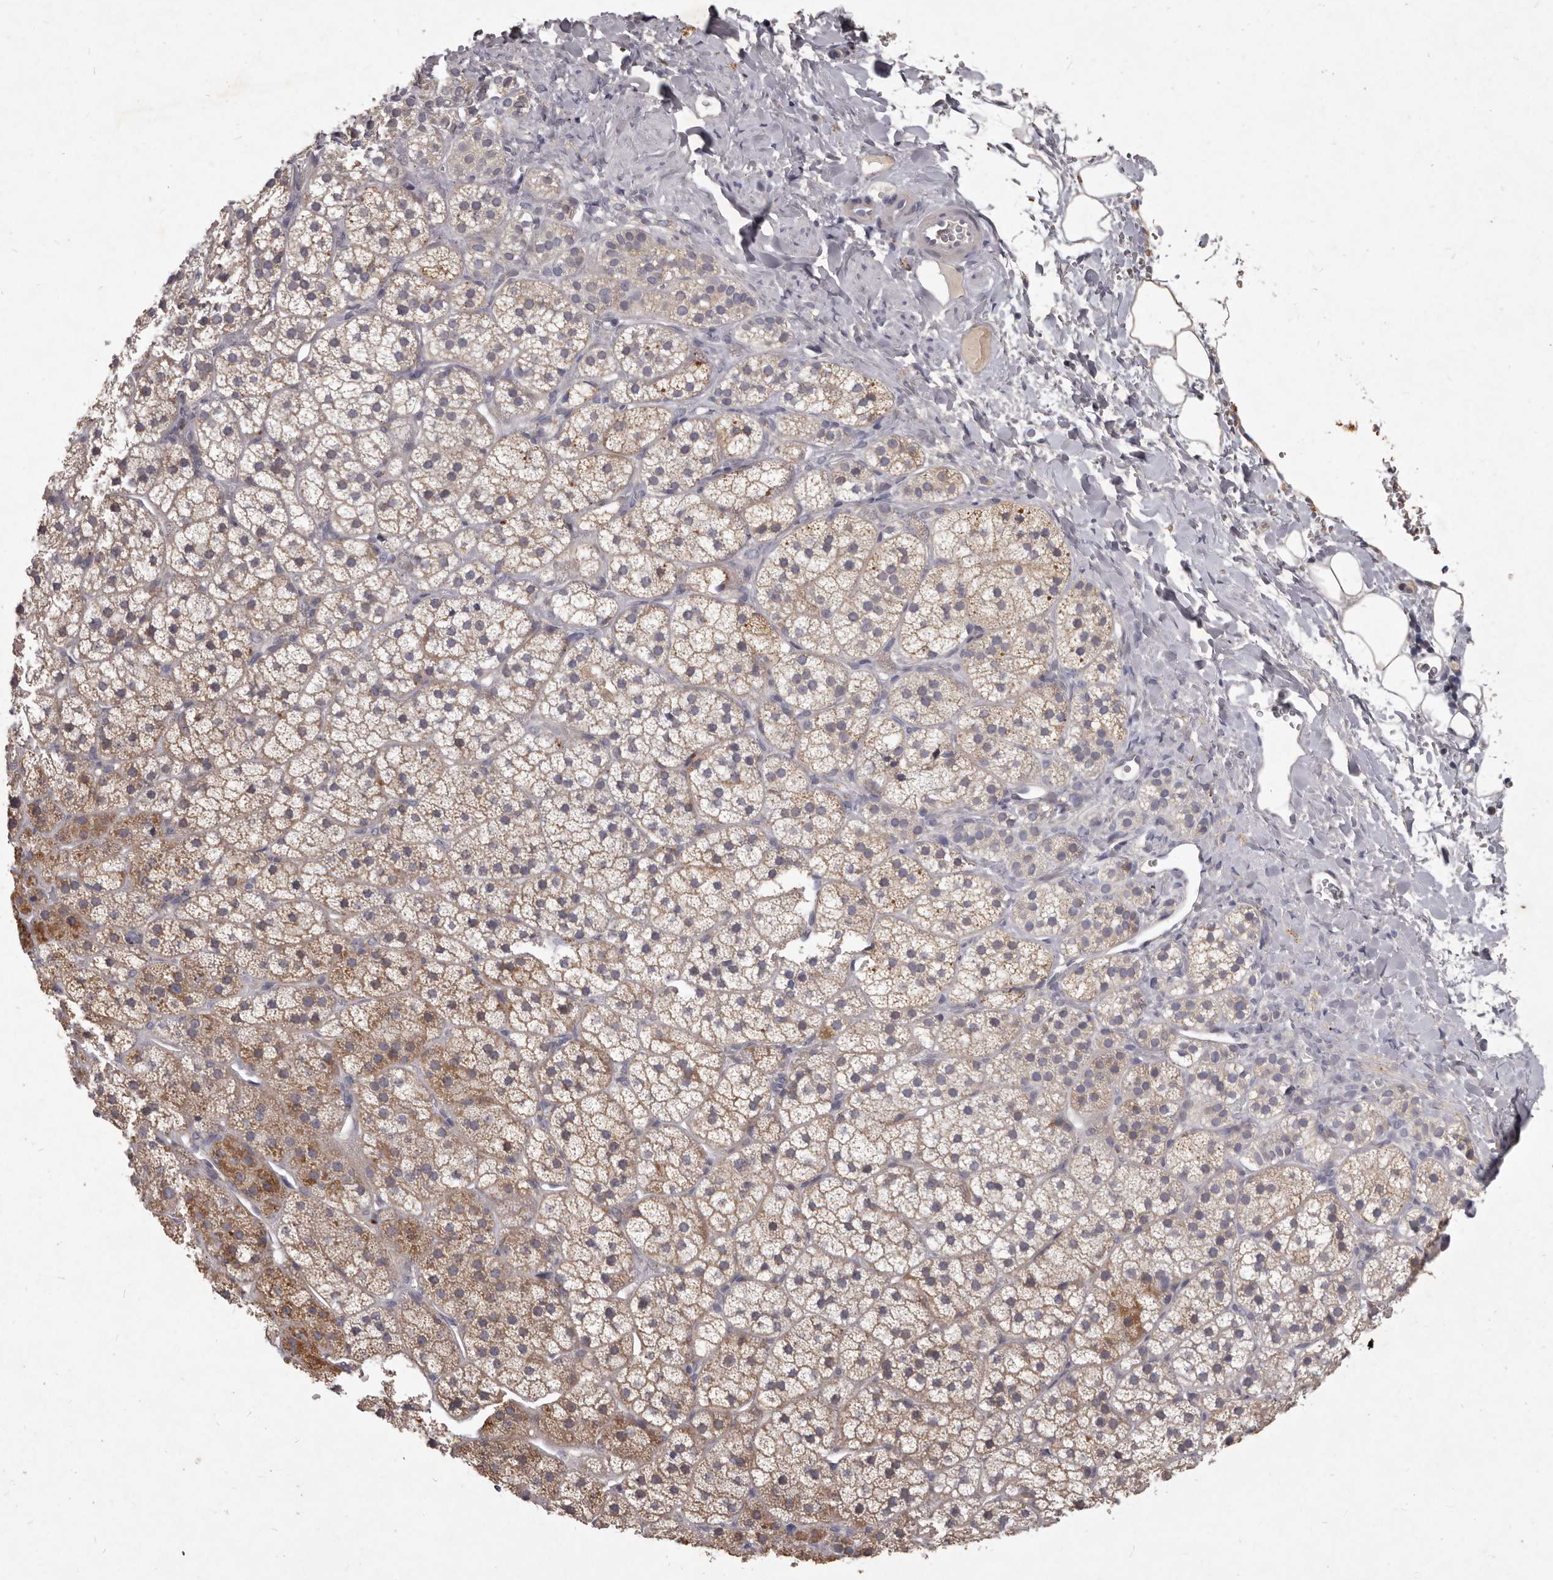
{"staining": {"intensity": "moderate", "quantity": ">75%", "location": "cytoplasmic/membranous"}, "tissue": "adrenal gland", "cell_type": "Glandular cells", "image_type": "normal", "snomed": [{"axis": "morphology", "description": "Normal tissue, NOS"}, {"axis": "topography", "description": "Adrenal gland"}], "caption": "The immunohistochemical stain shows moderate cytoplasmic/membranous staining in glandular cells of normal adrenal gland.", "gene": "GPRC5C", "patient": {"sex": "female", "age": 44}}